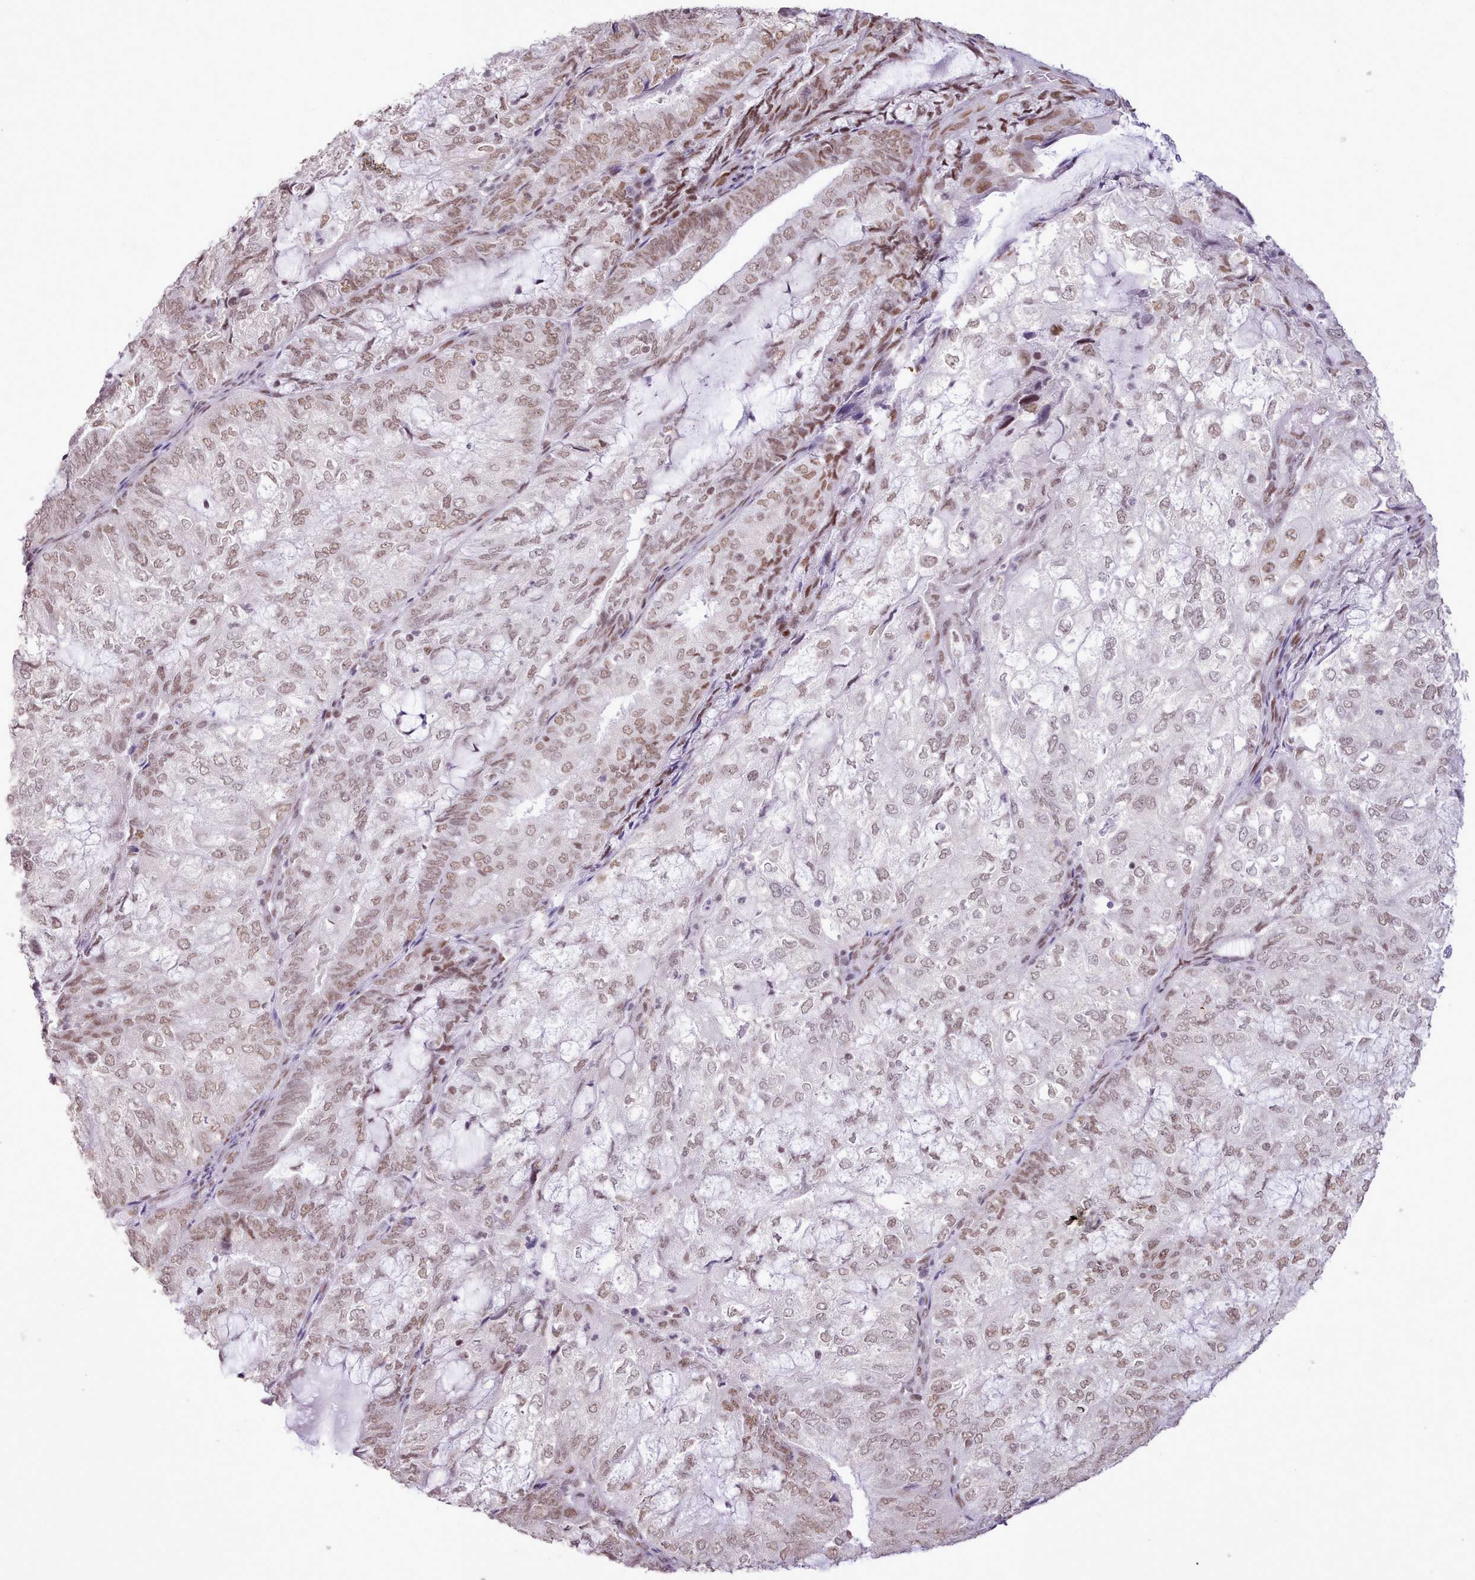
{"staining": {"intensity": "moderate", "quantity": "25%-75%", "location": "nuclear"}, "tissue": "endometrial cancer", "cell_type": "Tumor cells", "image_type": "cancer", "snomed": [{"axis": "morphology", "description": "Adenocarcinoma, NOS"}, {"axis": "topography", "description": "Endometrium"}], "caption": "Brown immunohistochemical staining in human endometrial cancer displays moderate nuclear positivity in about 25%-75% of tumor cells.", "gene": "TAF15", "patient": {"sex": "female", "age": 81}}